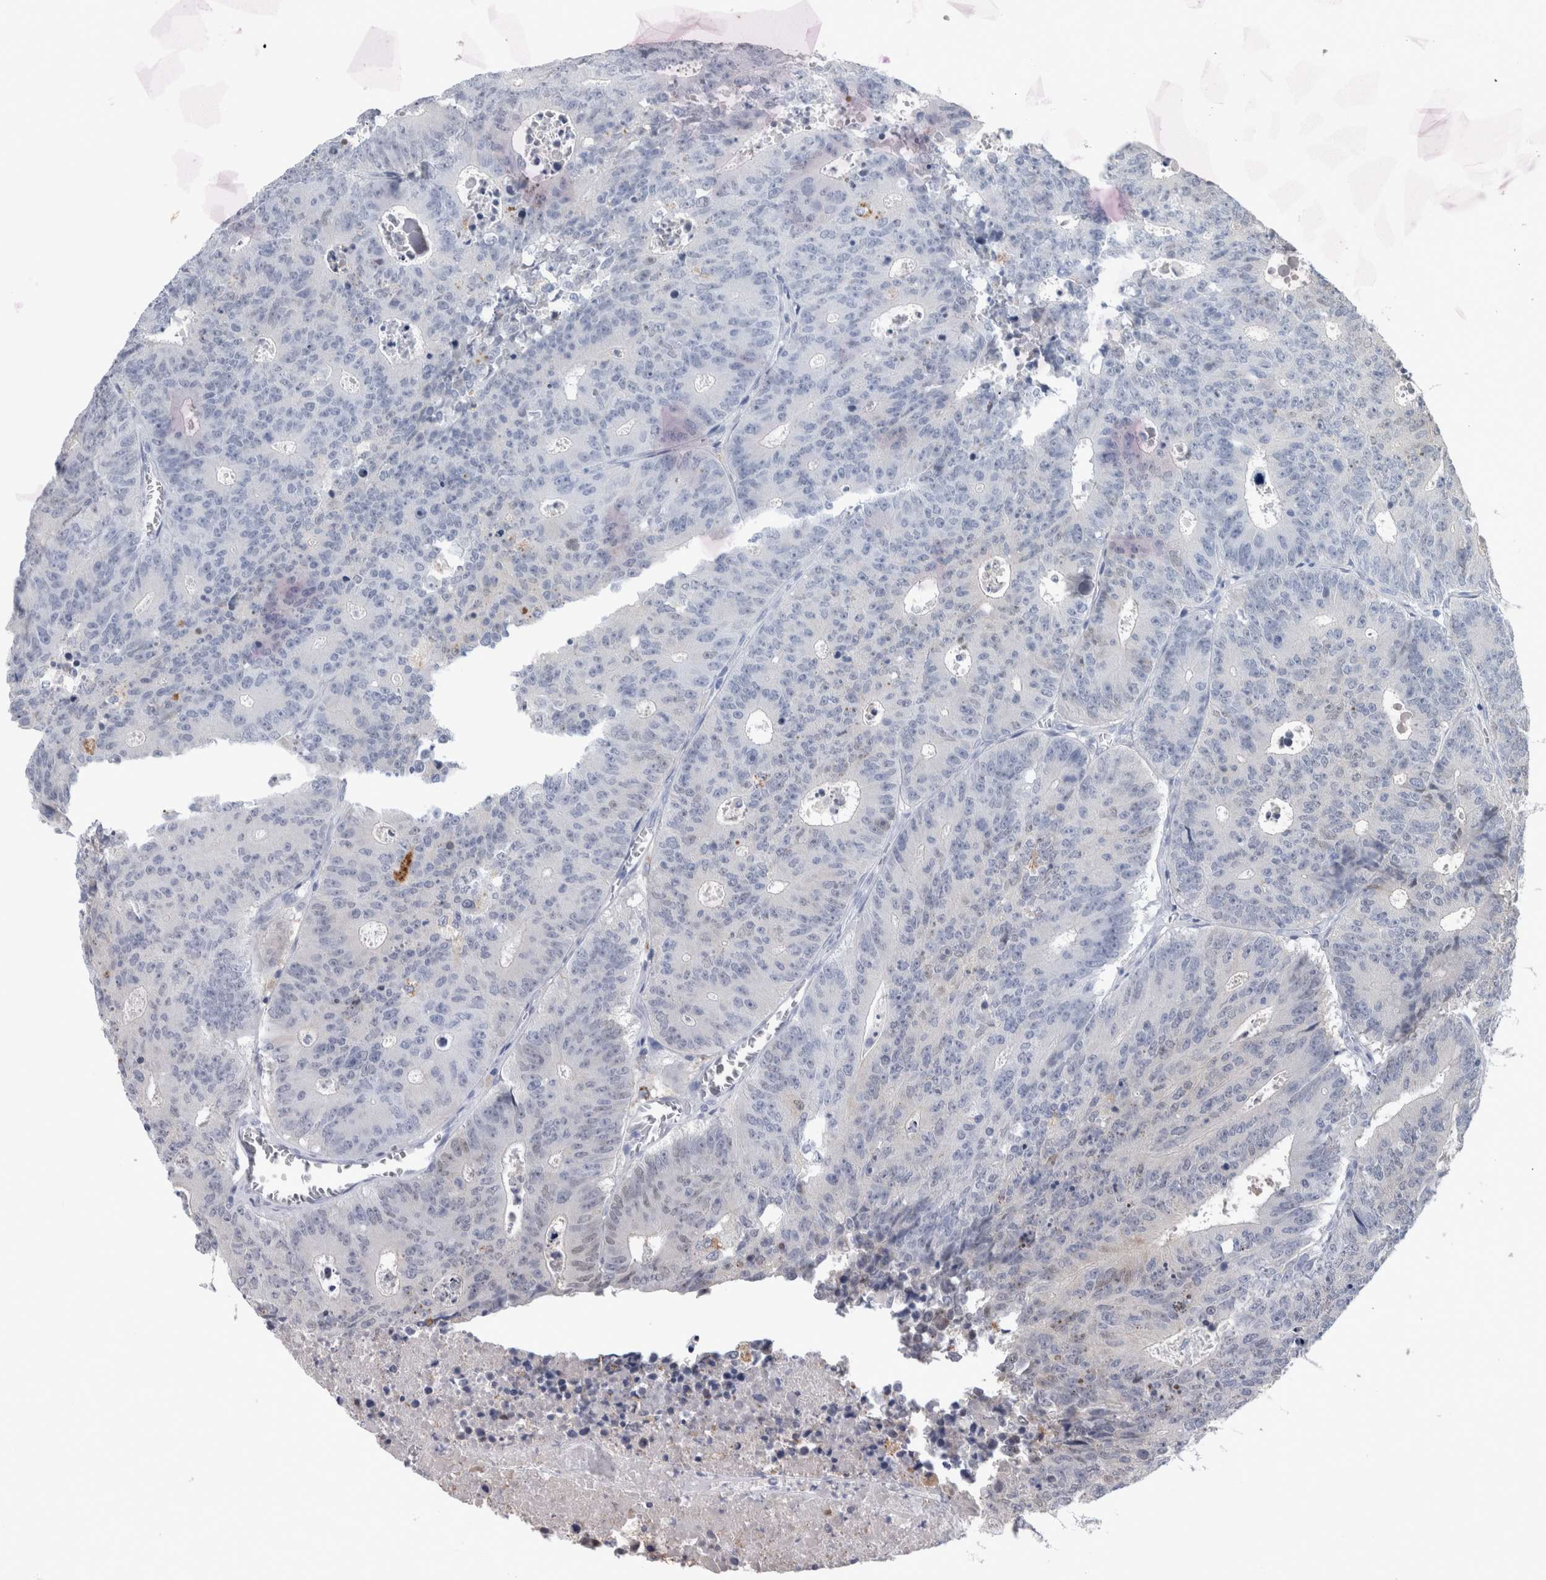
{"staining": {"intensity": "negative", "quantity": "none", "location": "none"}, "tissue": "colorectal cancer", "cell_type": "Tumor cells", "image_type": "cancer", "snomed": [{"axis": "morphology", "description": "Adenocarcinoma, NOS"}, {"axis": "topography", "description": "Colon"}], "caption": "Immunohistochemical staining of colorectal cancer (adenocarcinoma) demonstrates no significant staining in tumor cells.", "gene": "CA8", "patient": {"sex": "male", "age": 87}}